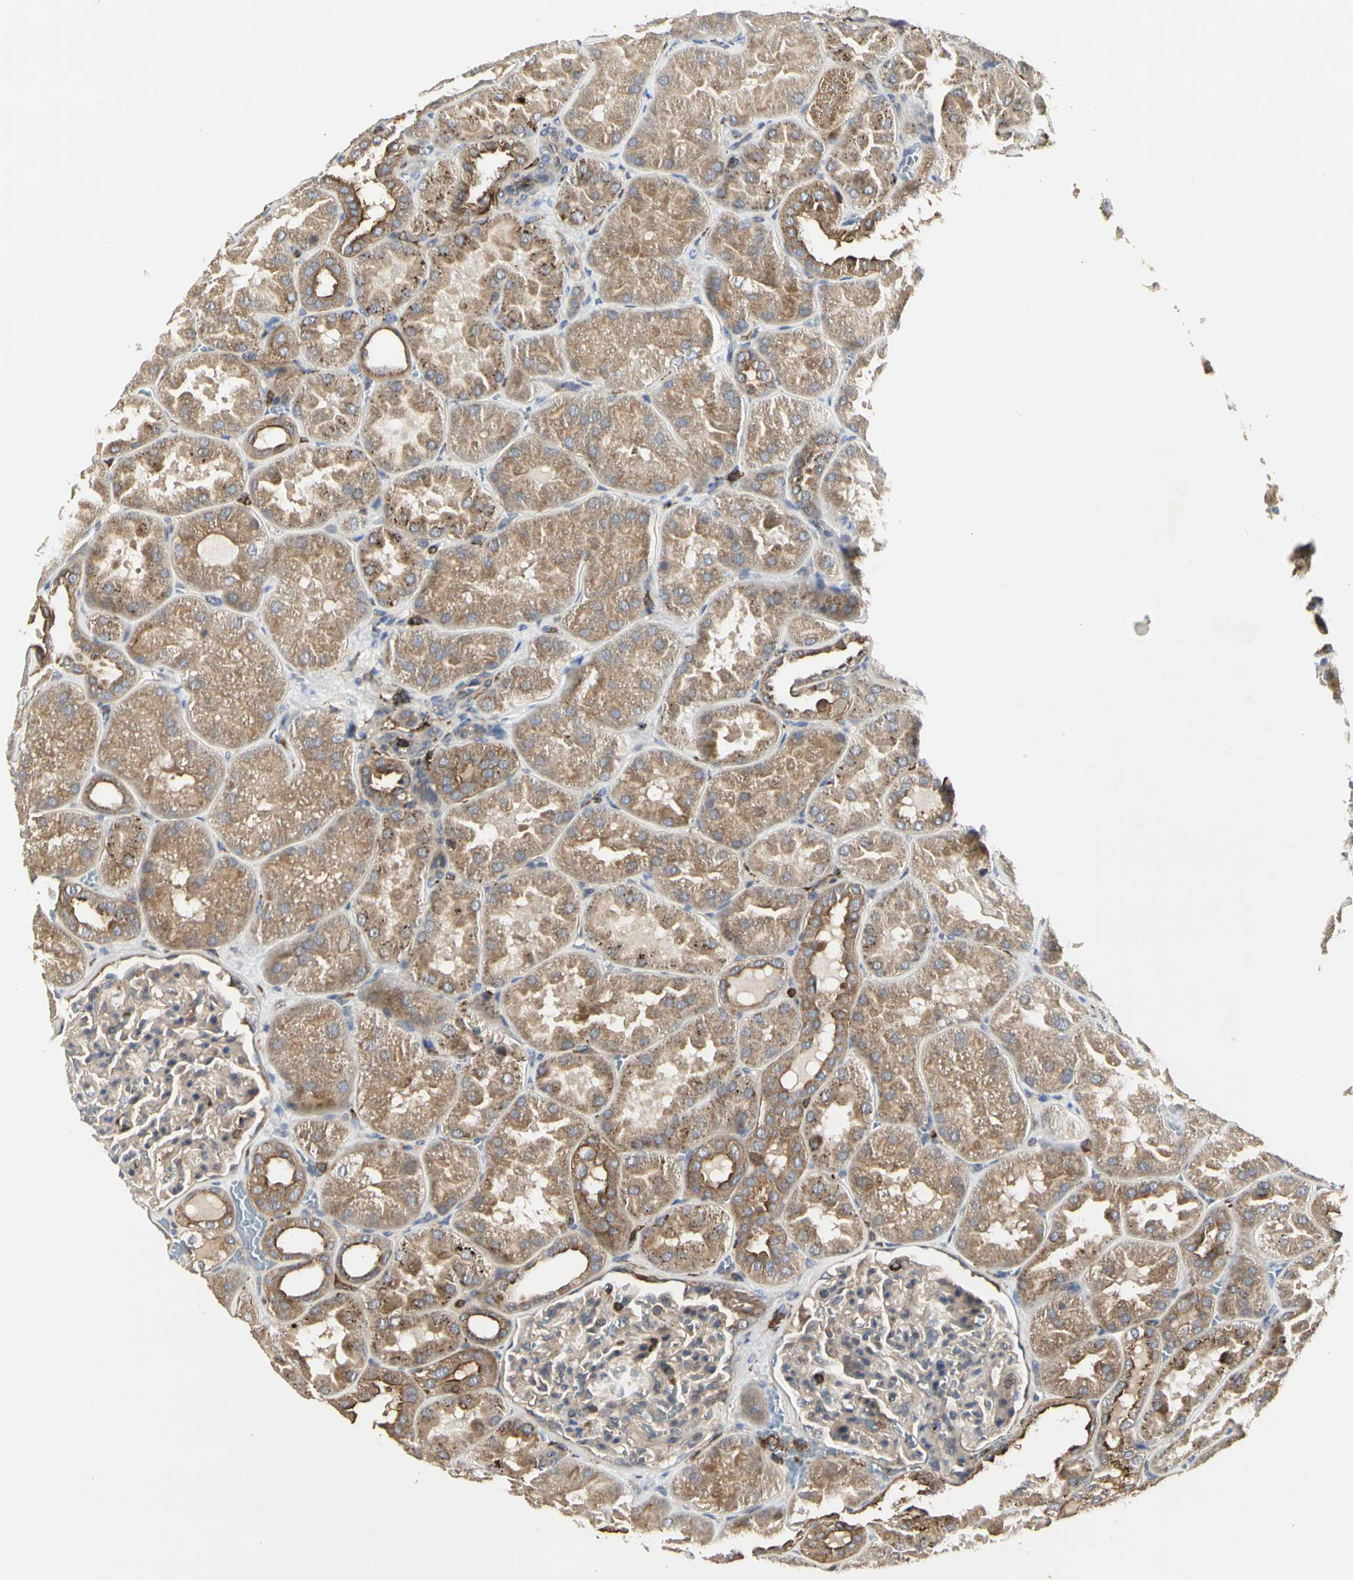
{"staining": {"intensity": "negative", "quantity": "none", "location": "none"}, "tissue": "kidney", "cell_type": "Cells in glomeruli", "image_type": "normal", "snomed": [{"axis": "morphology", "description": "Normal tissue, NOS"}, {"axis": "topography", "description": "Kidney"}], "caption": "Histopathology image shows no protein staining in cells in glomeruli of normal kidney. (Stains: DAB (3,3'-diaminobenzidine) IHC with hematoxylin counter stain, Microscopy: brightfield microscopy at high magnification).", "gene": "NAPG", "patient": {"sex": "male", "age": 28}}